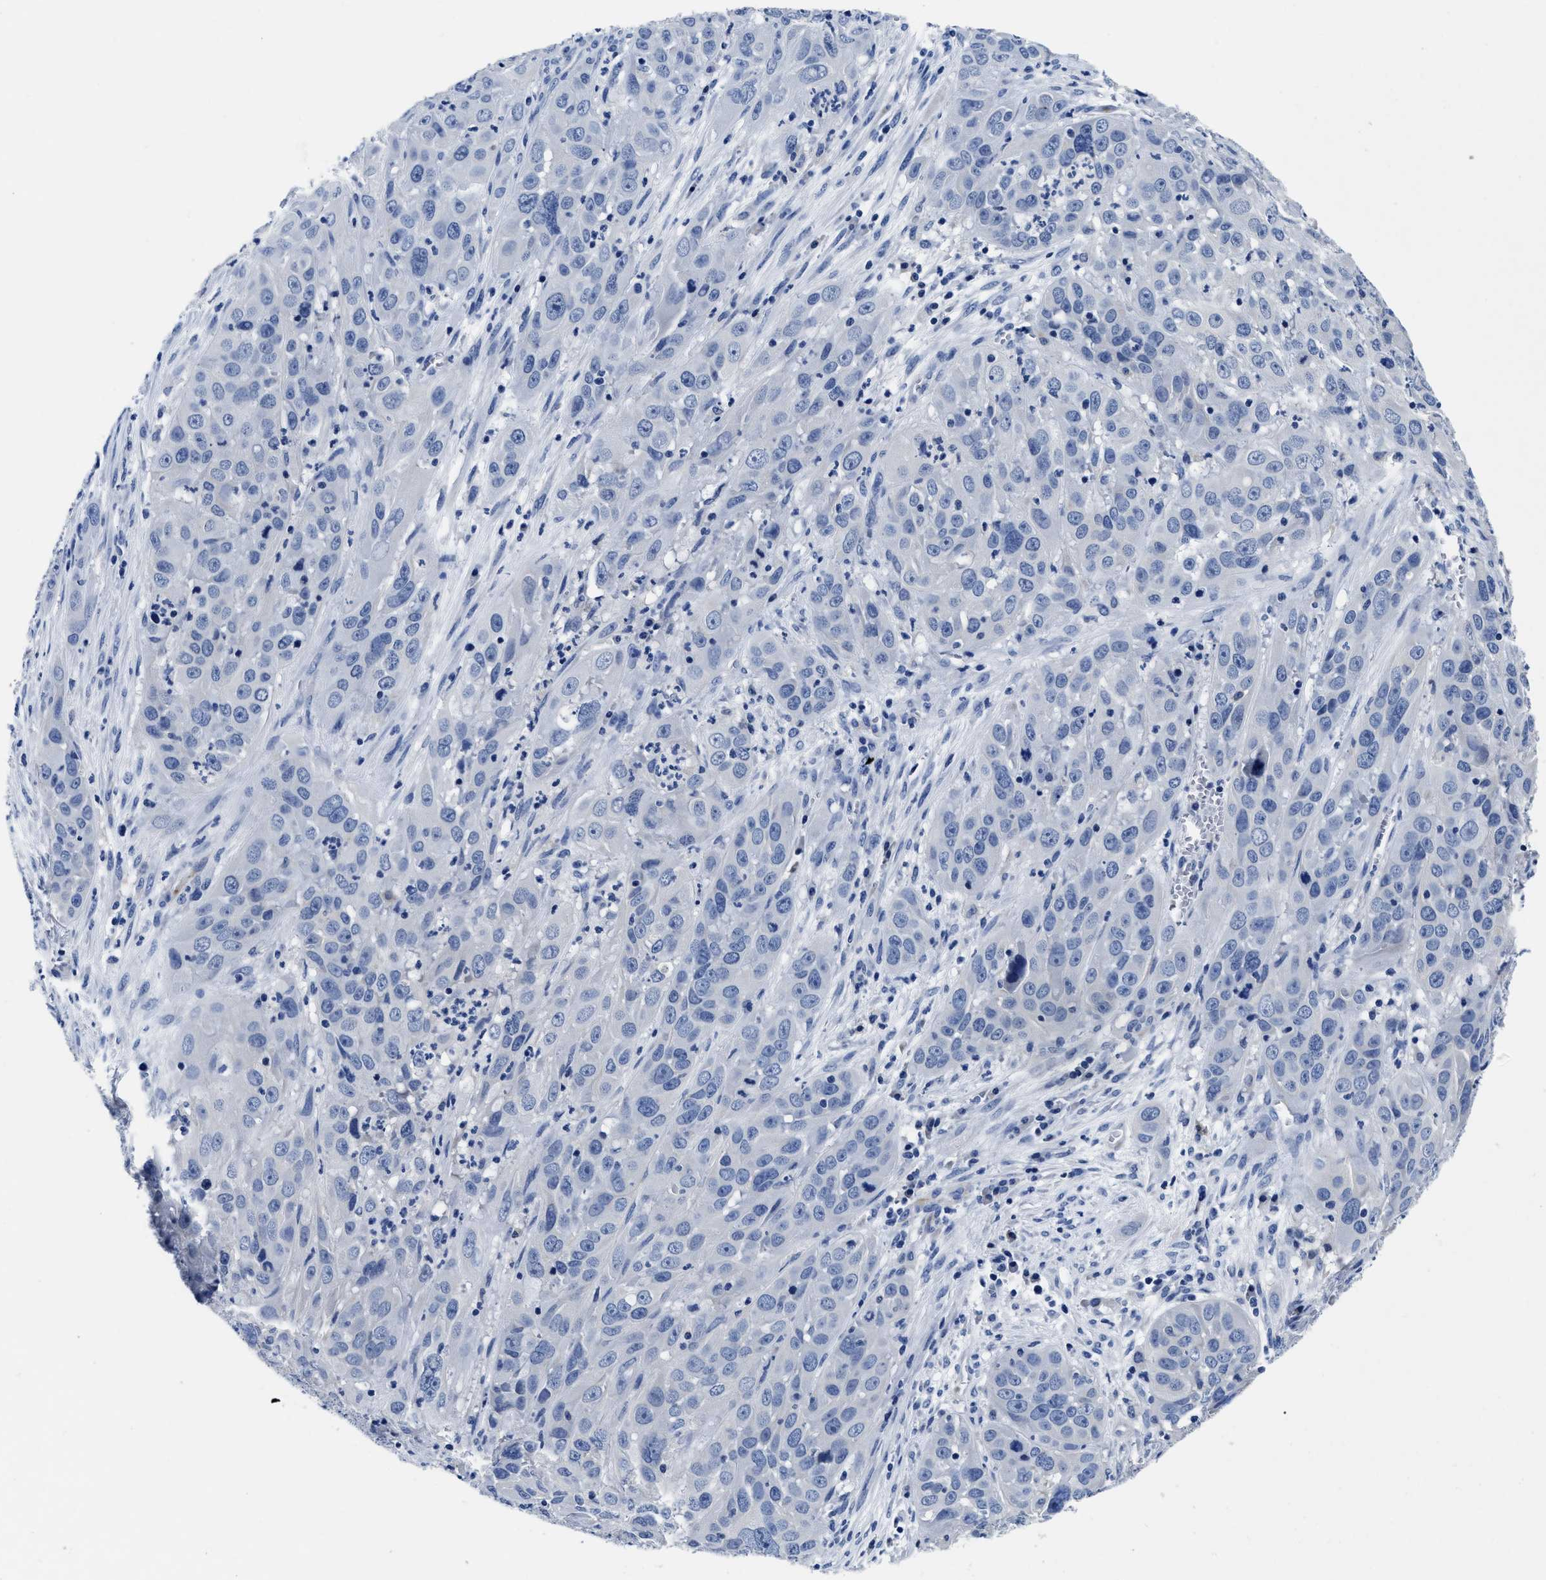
{"staining": {"intensity": "negative", "quantity": "none", "location": "none"}, "tissue": "cervical cancer", "cell_type": "Tumor cells", "image_type": "cancer", "snomed": [{"axis": "morphology", "description": "Squamous cell carcinoma, NOS"}, {"axis": "topography", "description": "Cervix"}], "caption": "This is an immunohistochemistry (IHC) histopathology image of squamous cell carcinoma (cervical). There is no expression in tumor cells.", "gene": "SLC35F1", "patient": {"sex": "female", "age": 32}}